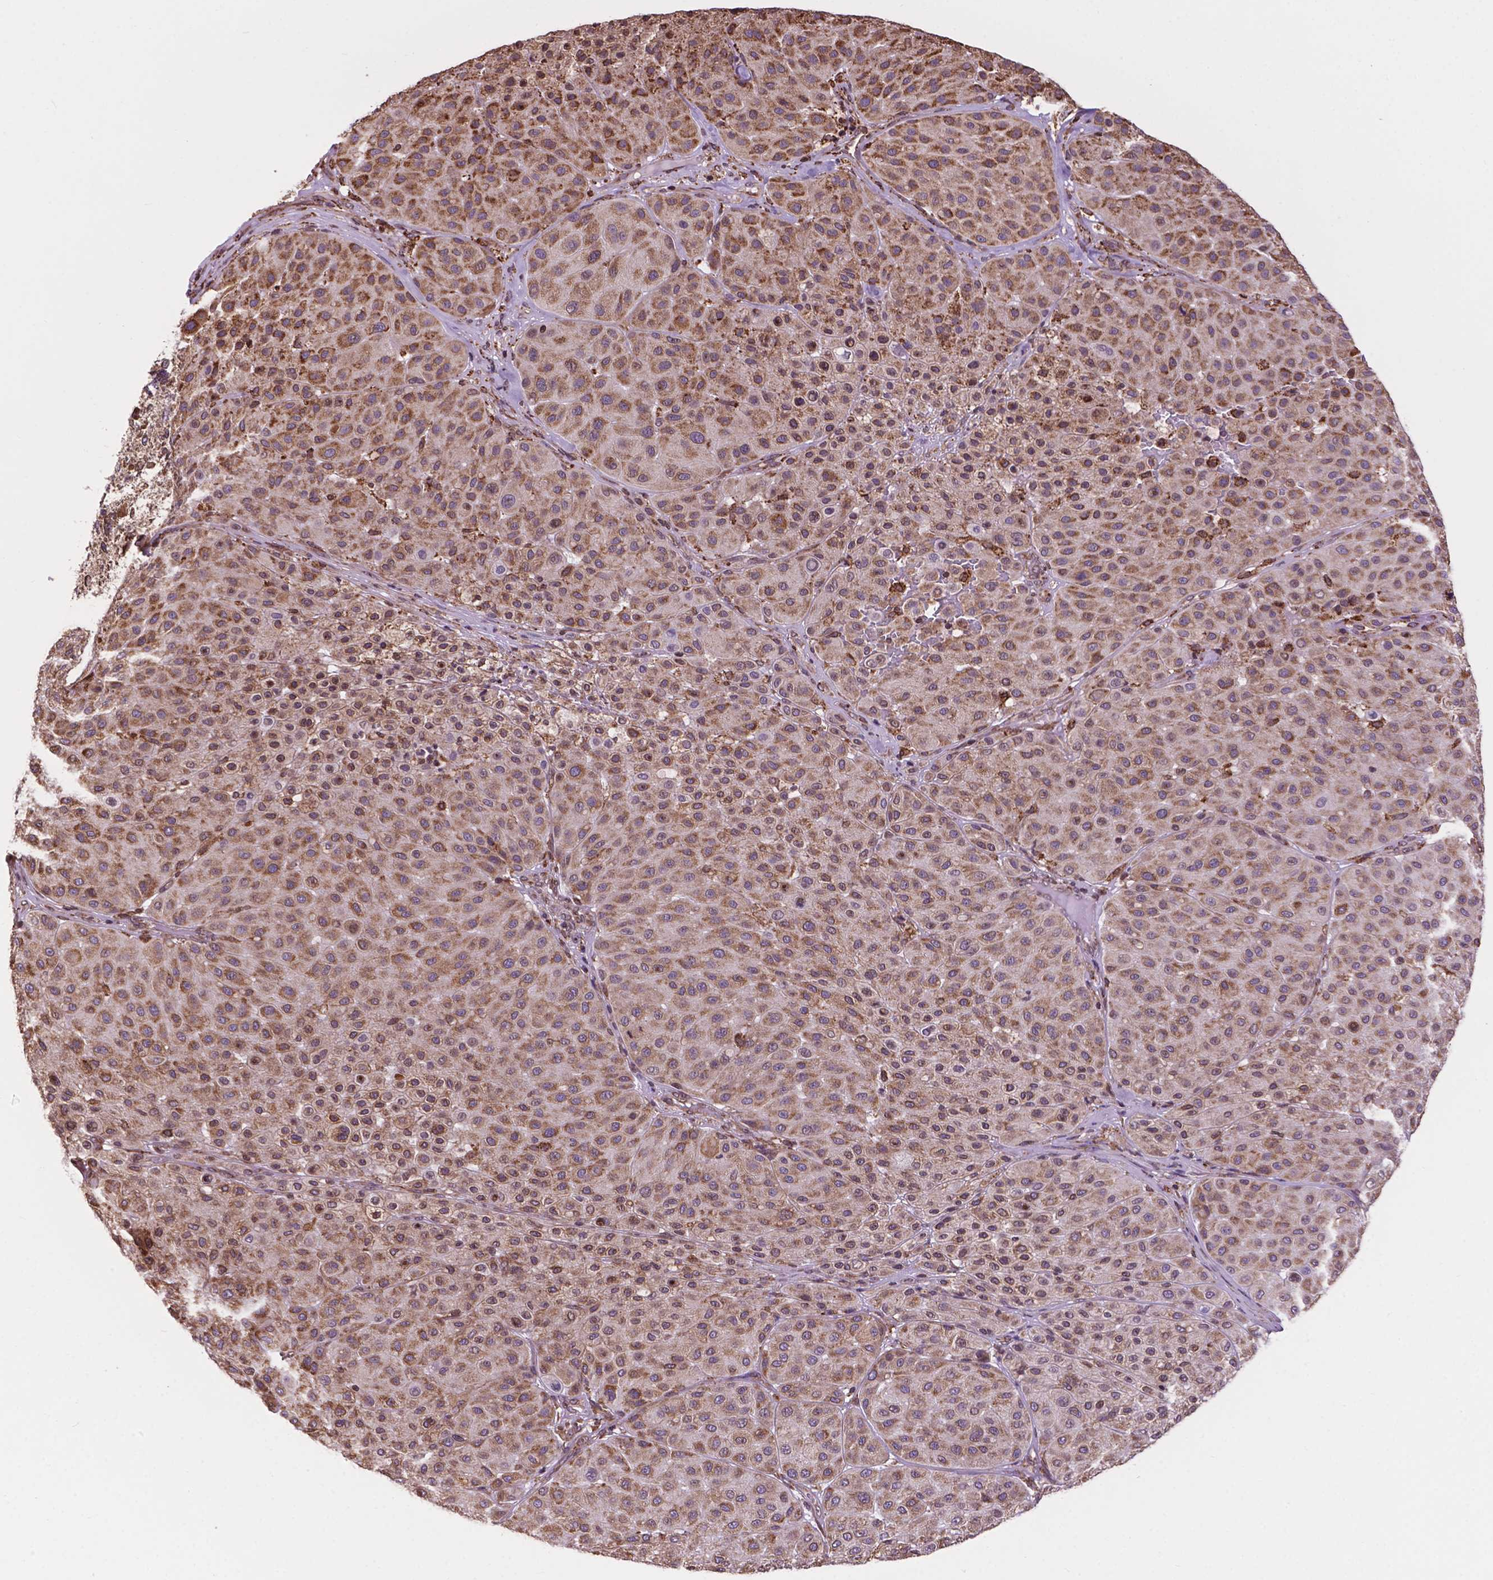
{"staining": {"intensity": "moderate", "quantity": "25%-75%", "location": "cytoplasmic/membranous"}, "tissue": "melanoma", "cell_type": "Tumor cells", "image_type": "cancer", "snomed": [{"axis": "morphology", "description": "Malignant melanoma, Metastatic site"}, {"axis": "topography", "description": "Smooth muscle"}], "caption": "Protein staining of melanoma tissue displays moderate cytoplasmic/membranous staining in approximately 25%-75% of tumor cells.", "gene": "GANAB", "patient": {"sex": "male", "age": 41}}